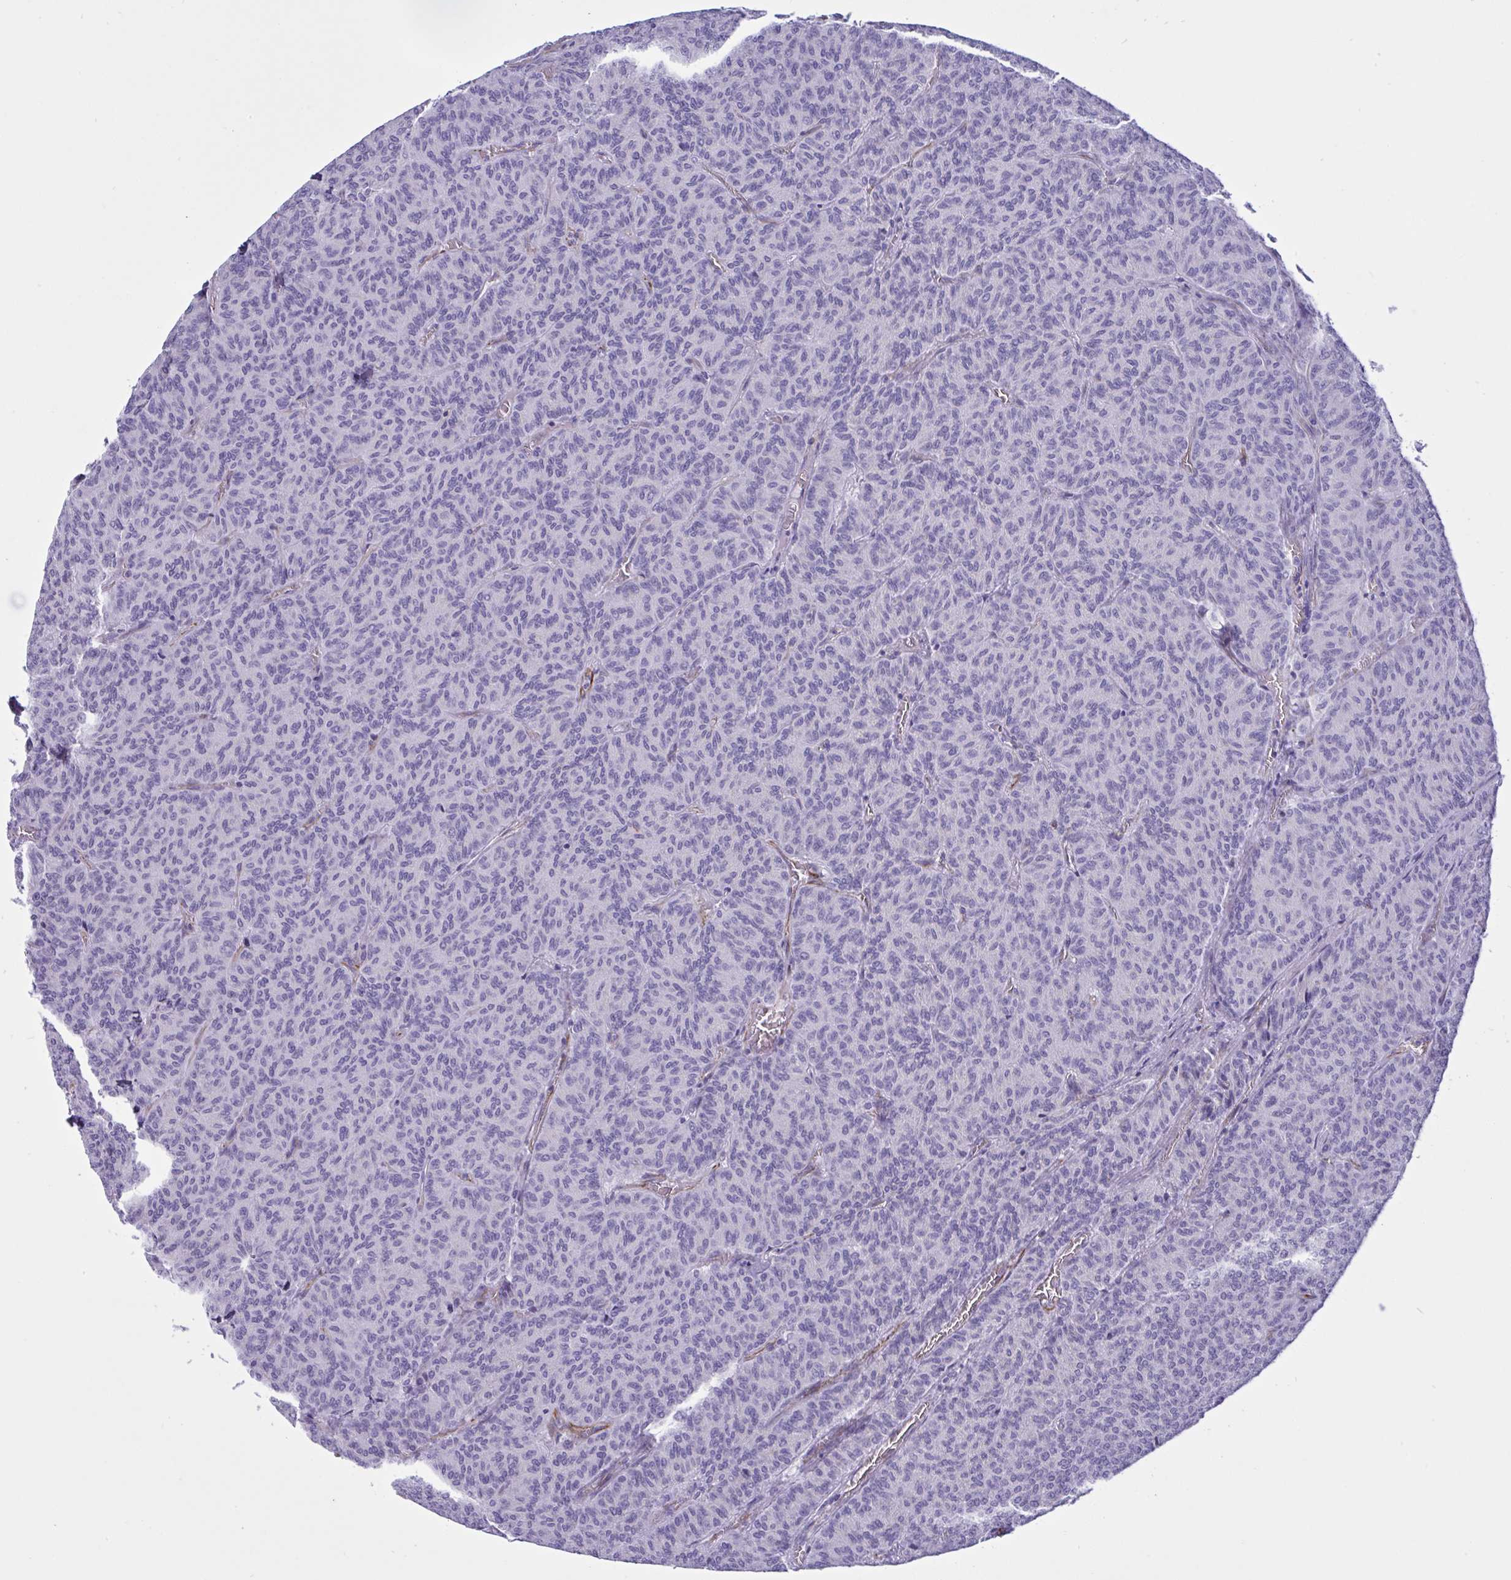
{"staining": {"intensity": "negative", "quantity": "none", "location": "none"}, "tissue": "carcinoid", "cell_type": "Tumor cells", "image_type": "cancer", "snomed": [{"axis": "morphology", "description": "Carcinoid, malignant, NOS"}, {"axis": "topography", "description": "Lung"}], "caption": "Malignant carcinoid was stained to show a protein in brown. There is no significant positivity in tumor cells. Nuclei are stained in blue.", "gene": "SMAD5", "patient": {"sex": "male", "age": 61}}